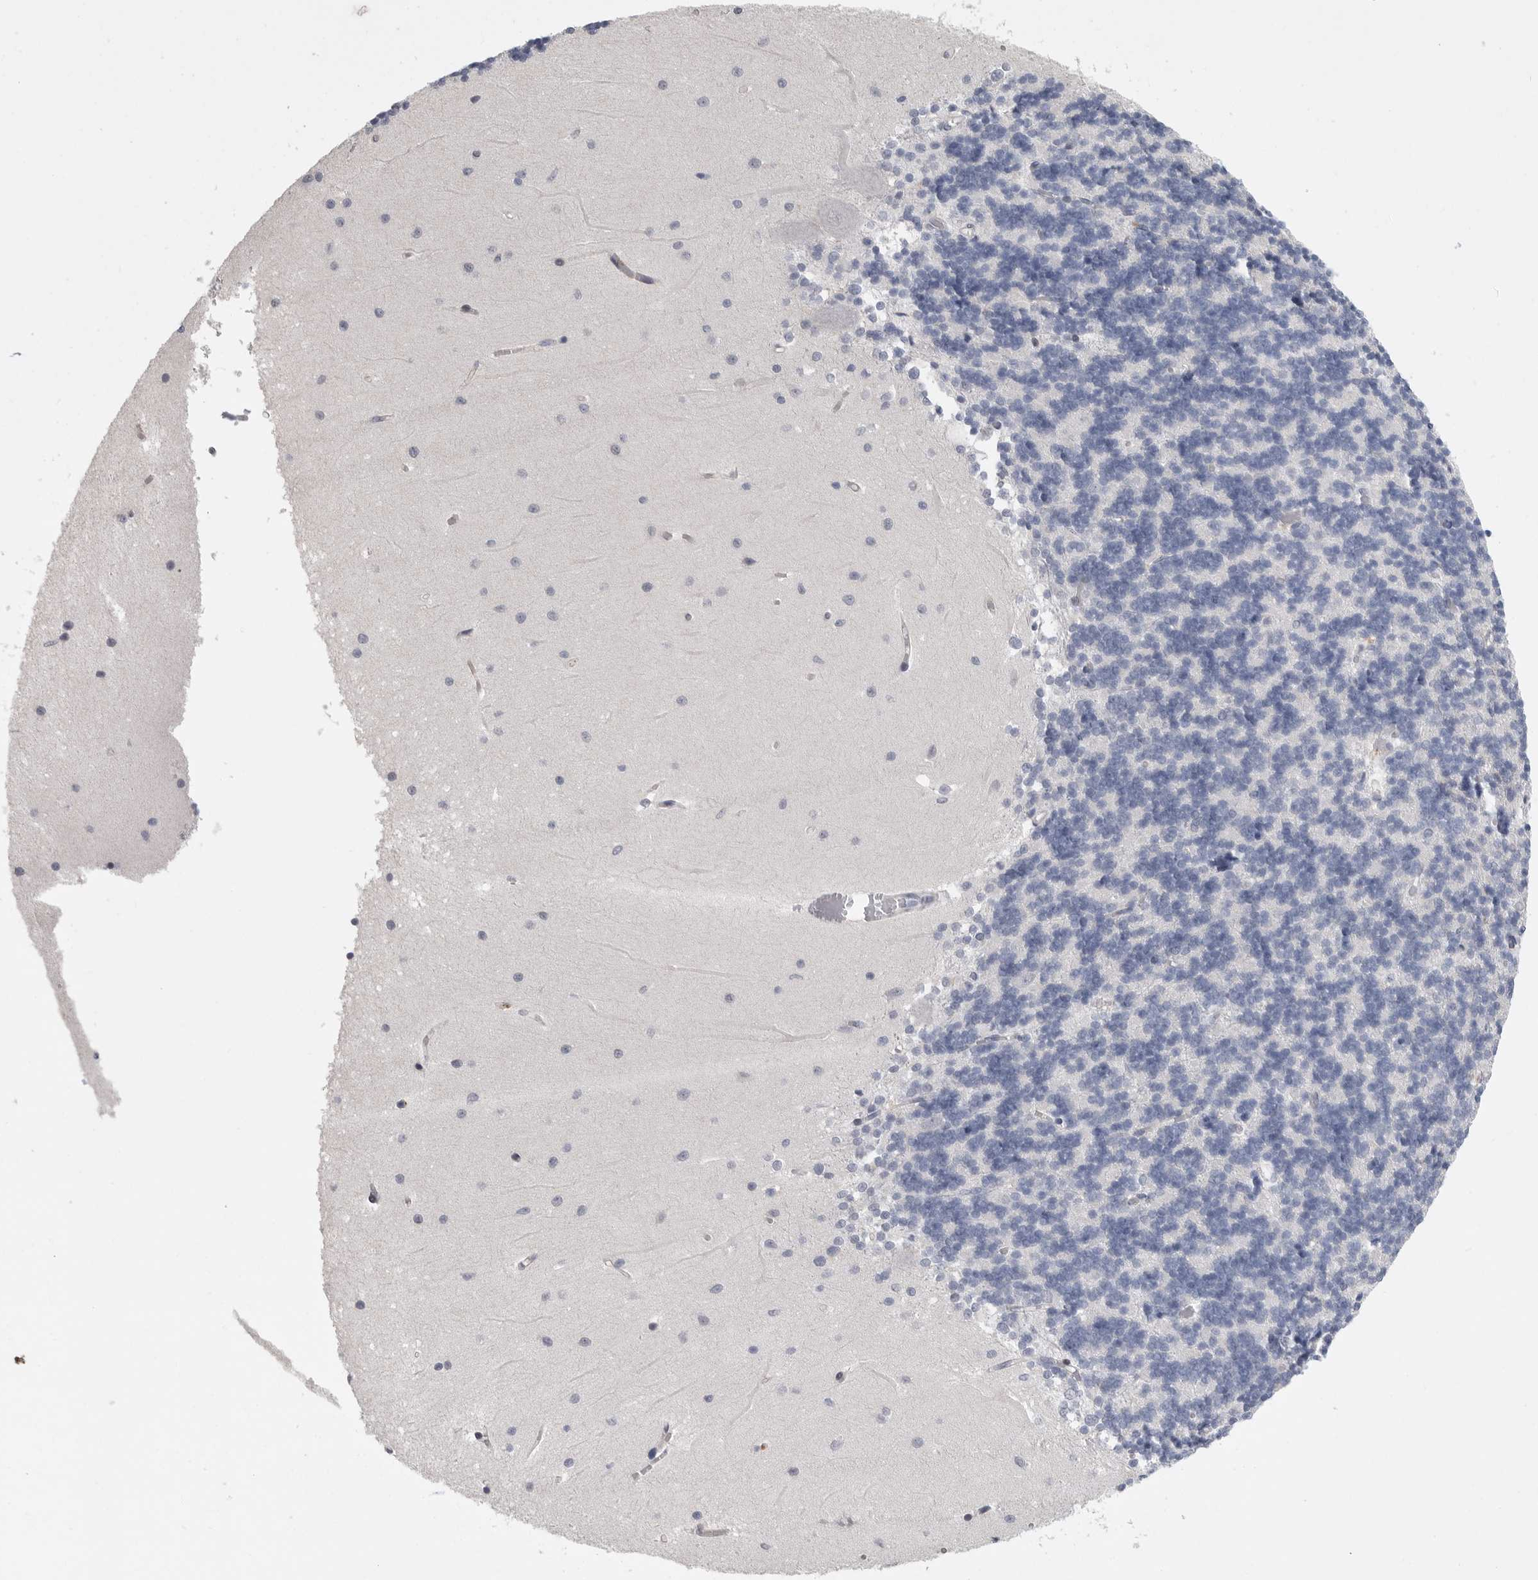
{"staining": {"intensity": "negative", "quantity": "none", "location": "none"}, "tissue": "cerebellum", "cell_type": "Cells in granular layer", "image_type": "normal", "snomed": [{"axis": "morphology", "description": "Normal tissue, NOS"}, {"axis": "topography", "description": "Cerebellum"}], "caption": "This is a micrograph of immunohistochemistry staining of benign cerebellum, which shows no positivity in cells in granular layer. Brightfield microscopy of immunohistochemistry stained with DAB (3,3'-diaminobenzidine) (brown) and hematoxylin (blue), captured at high magnification.", "gene": "FBXO43", "patient": {"sex": "male", "age": 37}}